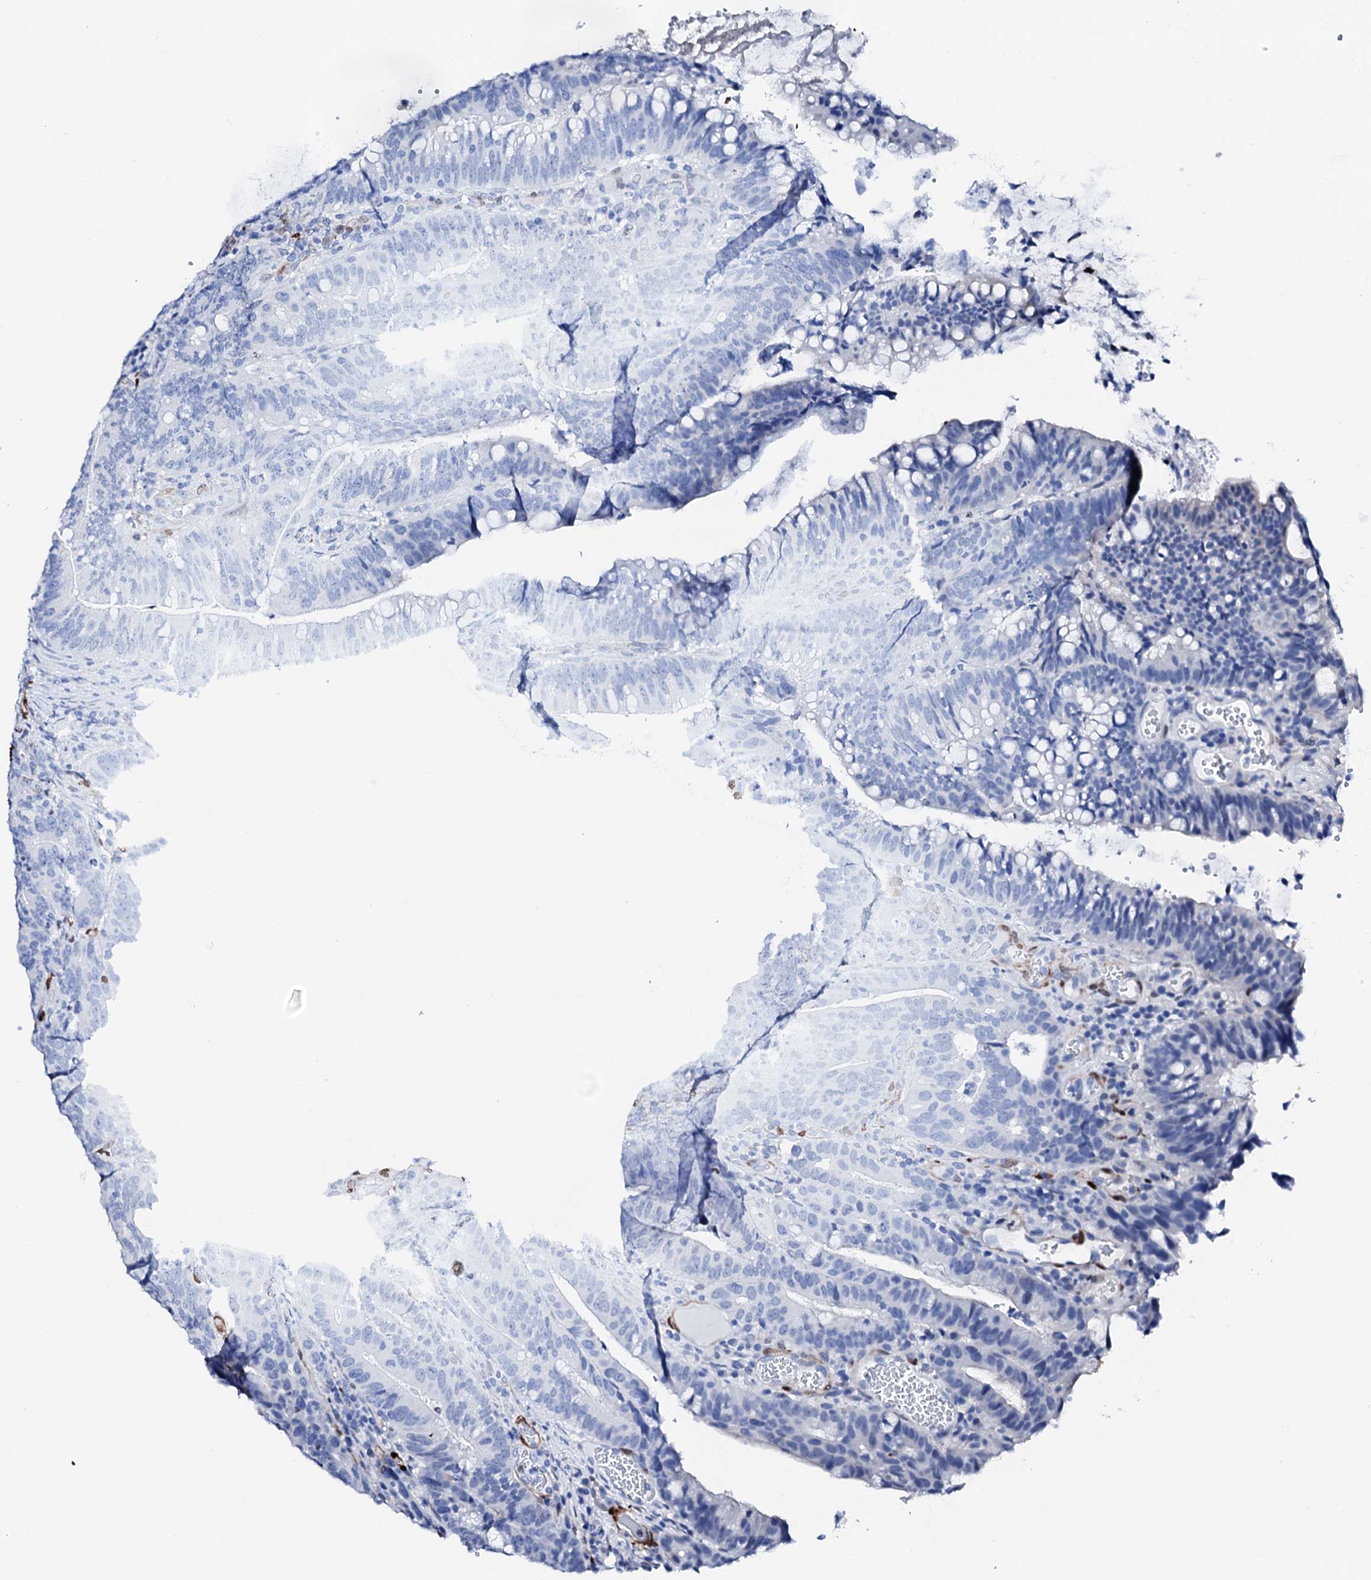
{"staining": {"intensity": "negative", "quantity": "none", "location": "none"}, "tissue": "colorectal cancer", "cell_type": "Tumor cells", "image_type": "cancer", "snomed": [{"axis": "morphology", "description": "Adenocarcinoma, NOS"}, {"axis": "topography", "description": "Colon"}], "caption": "IHC photomicrograph of neoplastic tissue: human colorectal cancer stained with DAB shows no significant protein positivity in tumor cells. (DAB (3,3'-diaminobenzidine) immunohistochemistry (IHC) with hematoxylin counter stain).", "gene": "NRIP2", "patient": {"sex": "female", "age": 66}}